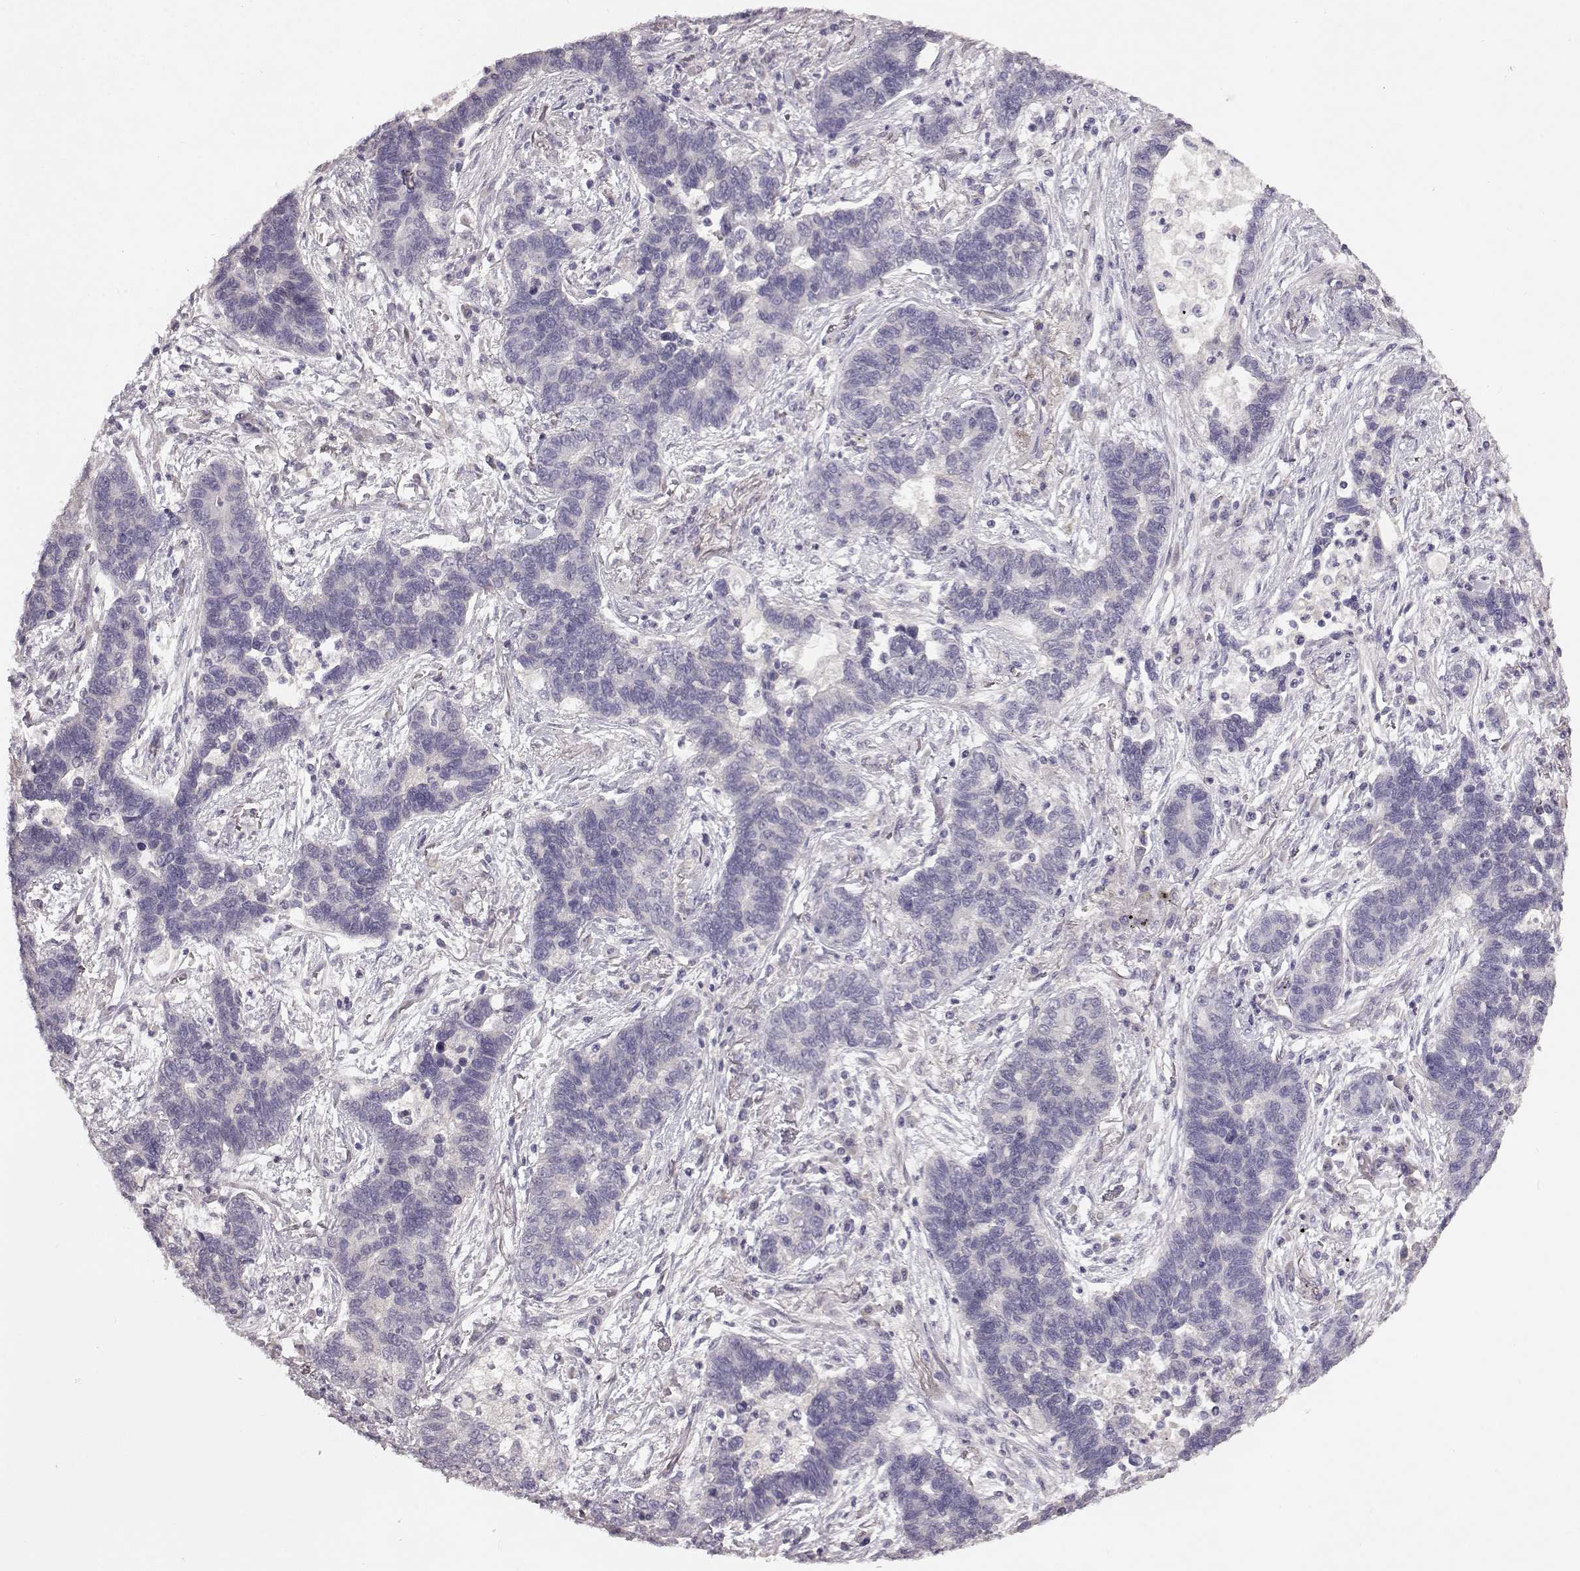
{"staining": {"intensity": "negative", "quantity": "none", "location": "none"}, "tissue": "lung cancer", "cell_type": "Tumor cells", "image_type": "cancer", "snomed": [{"axis": "morphology", "description": "Adenocarcinoma, NOS"}, {"axis": "topography", "description": "Lung"}], "caption": "IHC histopathology image of neoplastic tissue: adenocarcinoma (lung) stained with DAB (3,3'-diaminobenzidine) demonstrates no significant protein positivity in tumor cells.", "gene": "SPAG17", "patient": {"sex": "female", "age": 57}}